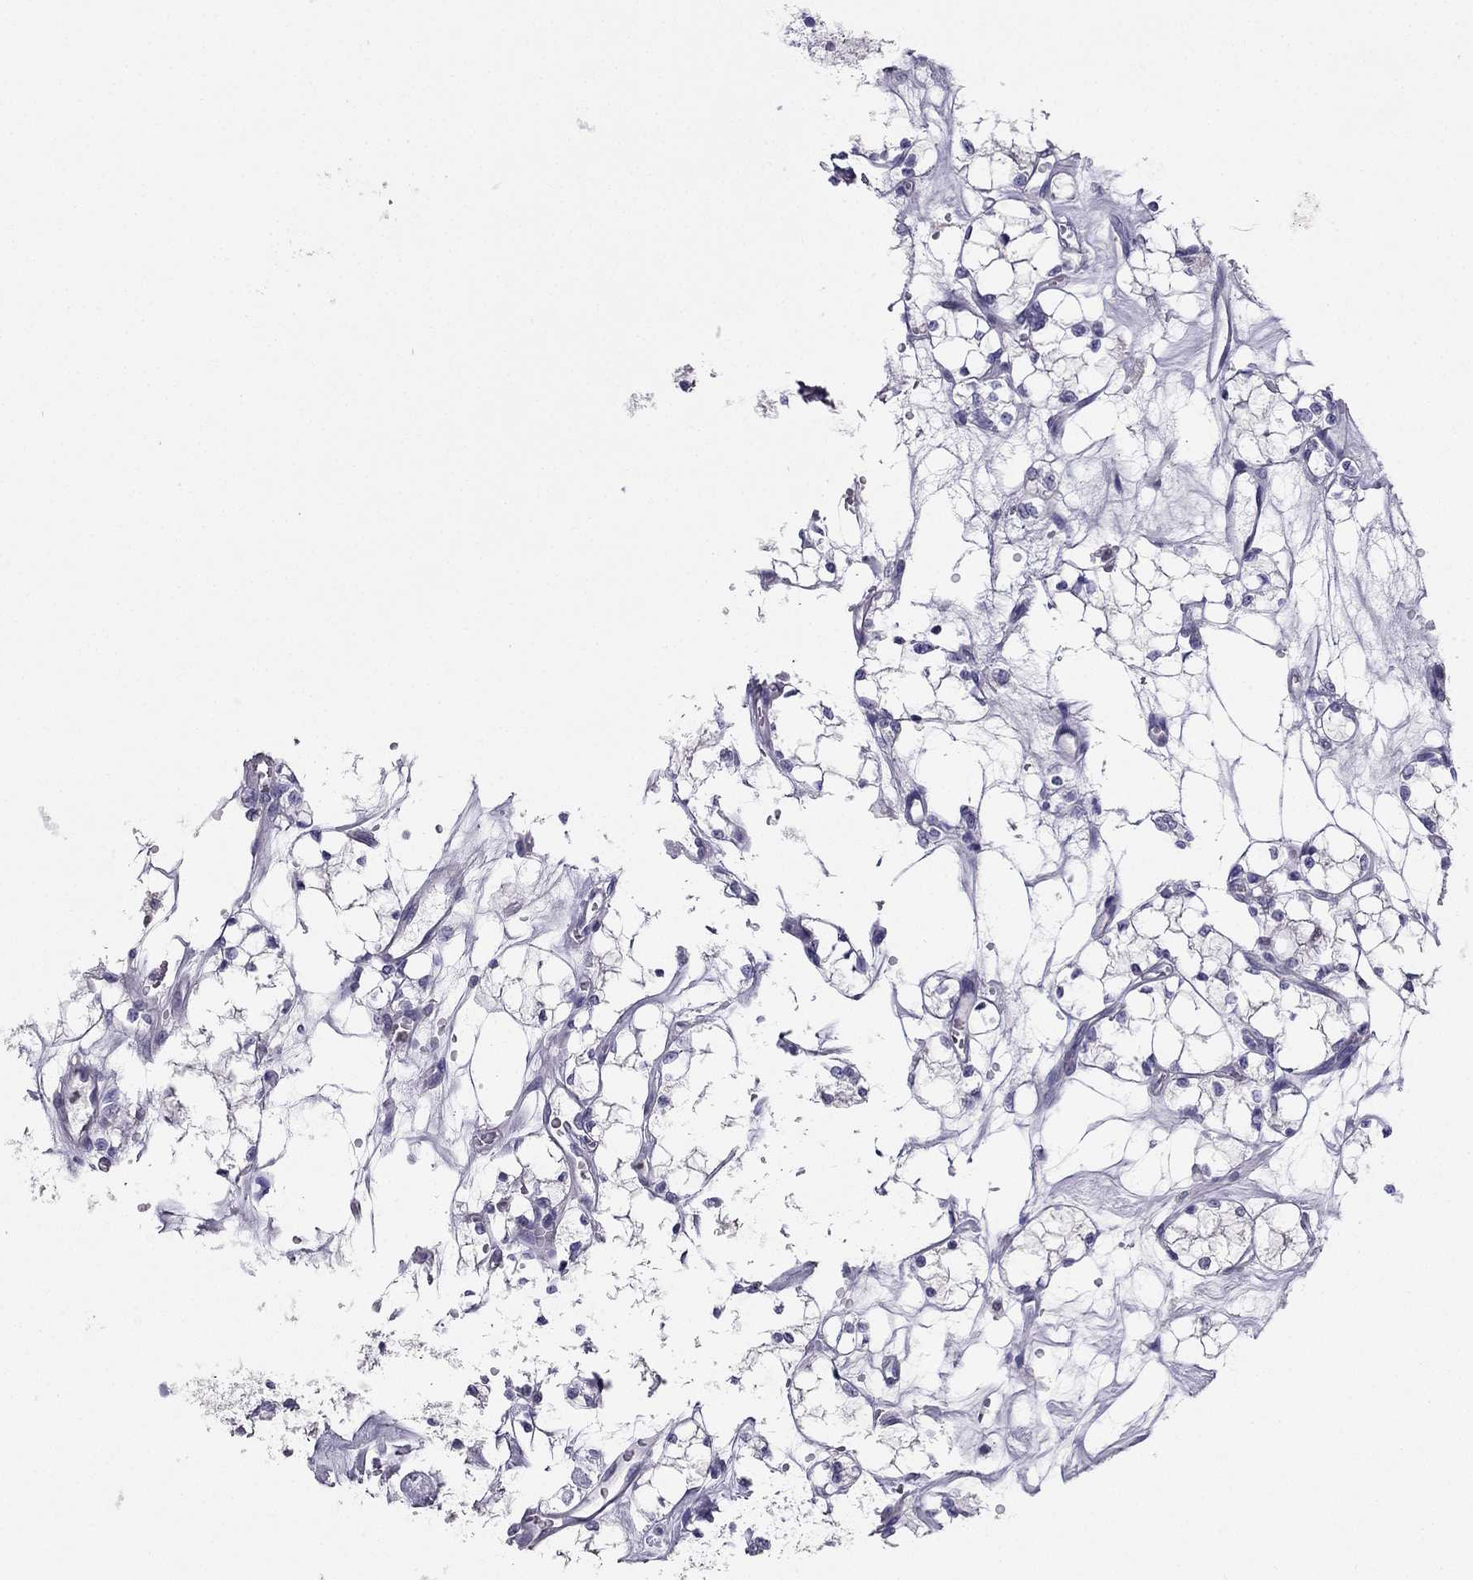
{"staining": {"intensity": "negative", "quantity": "none", "location": "none"}, "tissue": "renal cancer", "cell_type": "Tumor cells", "image_type": "cancer", "snomed": [{"axis": "morphology", "description": "Adenocarcinoma, NOS"}, {"axis": "topography", "description": "Kidney"}], "caption": "Immunohistochemistry (IHC) micrograph of renal adenocarcinoma stained for a protein (brown), which reveals no staining in tumor cells.", "gene": "ARID3A", "patient": {"sex": "female", "age": 69}}